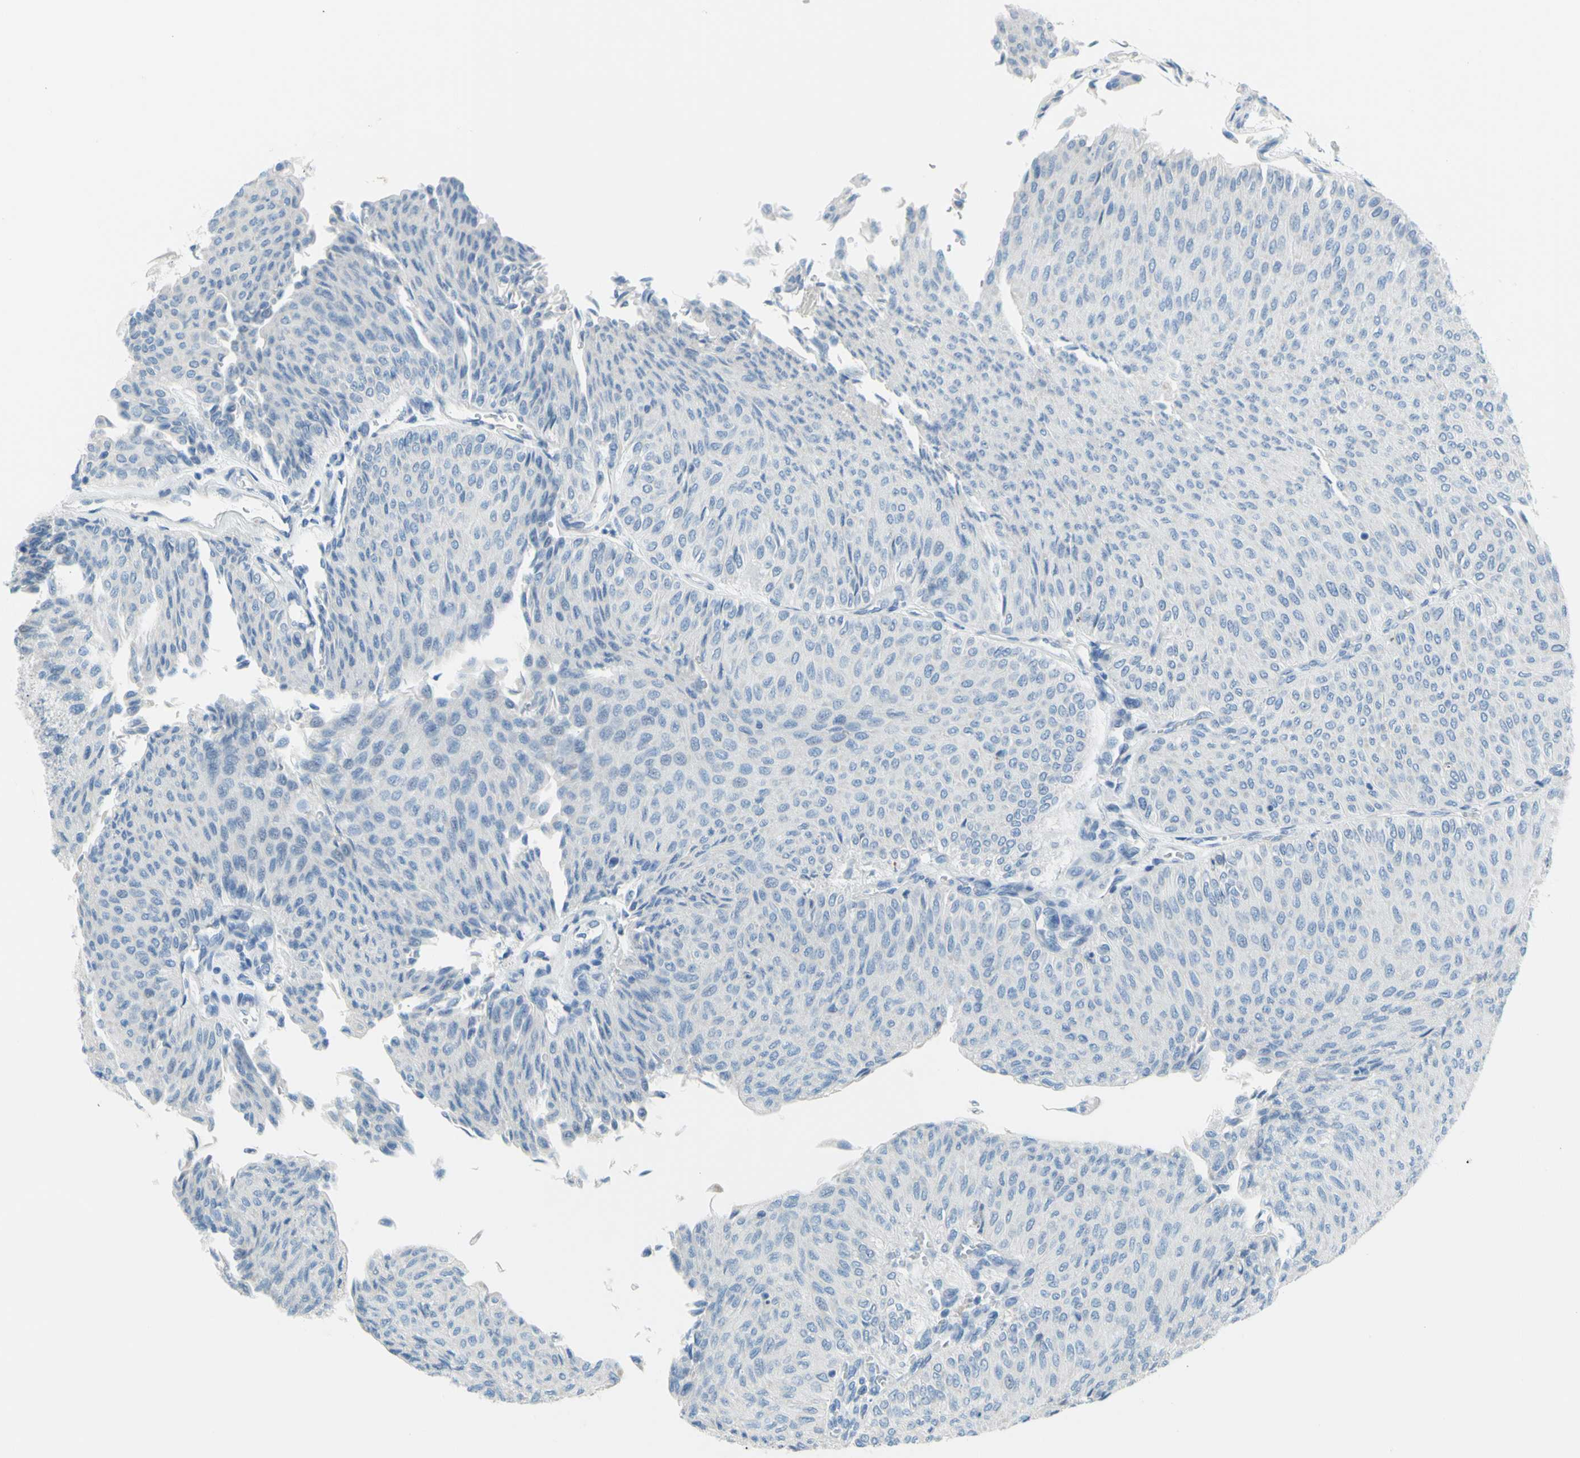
{"staining": {"intensity": "negative", "quantity": "none", "location": "none"}, "tissue": "urothelial cancer", "cell_type": "Tumor cells", "image_type": "cancer", "snomed": [{"axis": "morphology", "description": "Urothelial carcinoma, Low grade"}, {"axis": "topography", "description": "Urinary bladder"}], "caption": "Tumor cells are negative for protein expression in human urothelial cancer.", "gene": "SLC1A2", "patient": {"sex": "male", "age": 78}}